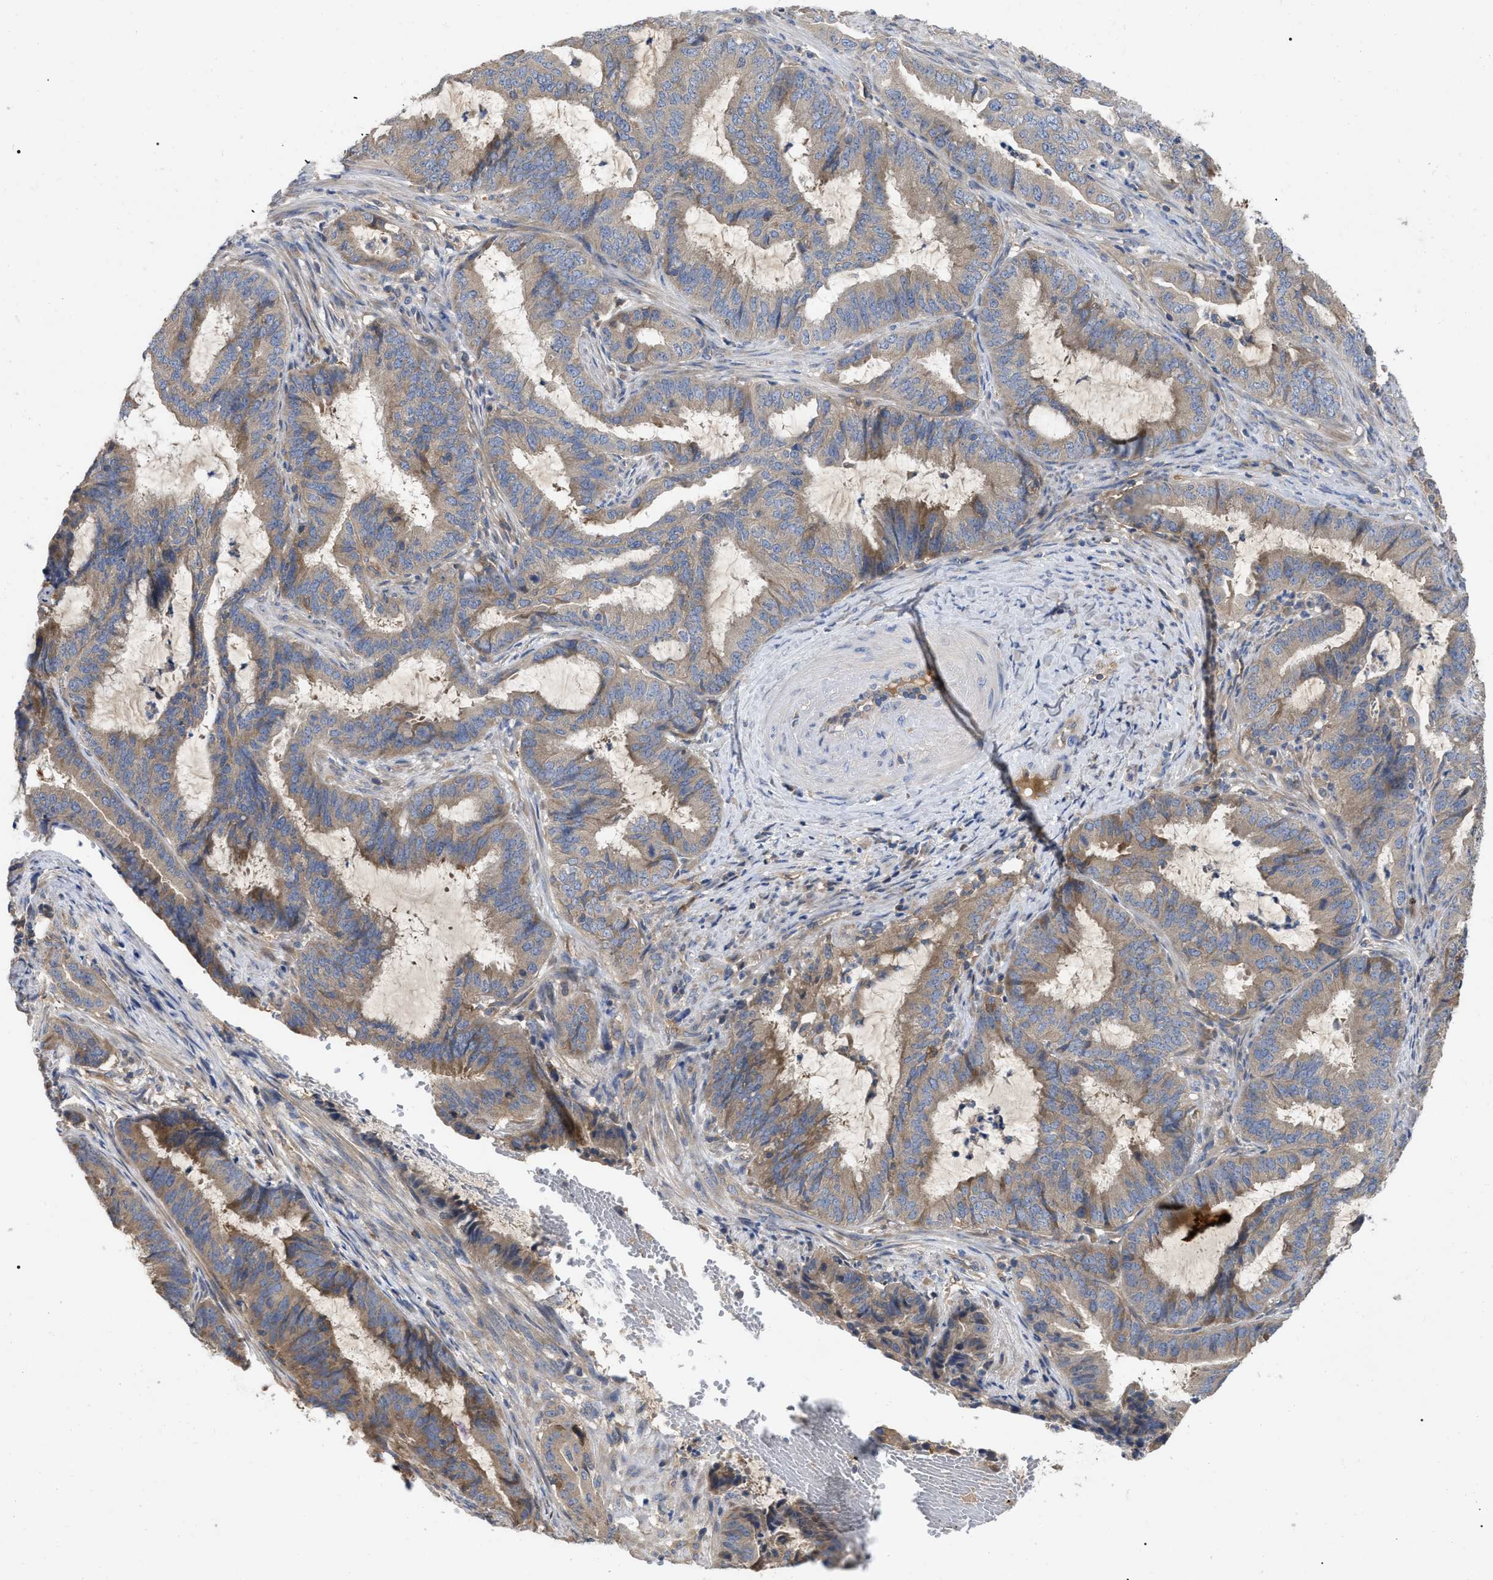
{"staining": {"intensity": "weak", "quantity": "25%-75%", "location": "cytoplasmic/membranous"}, "tissue": "endometrial cancer", "cell_type": "Tumor cells", "image_type": "cancer", "snomed": [{"axis": "morphology", "description": "Adenocarcinoma, NOS"}, {"axis": "topography", "description": "Endometrium"}], "caption": "Immunohistochemistry staining of adenocarcinoma (endometrial), which demonstrates low levels of weak cytoplasmic/membranous positivity in about 25%-75% of tumor cells indicating weak cytoplasmic/membranous protein expression. The staining was performed using DAB (brown) for protein detection and nuclei were counterstained in hematoxylin (blue).", "gene": "RAP1GDS1", "patient": {"sex": "female", "age": 51}}